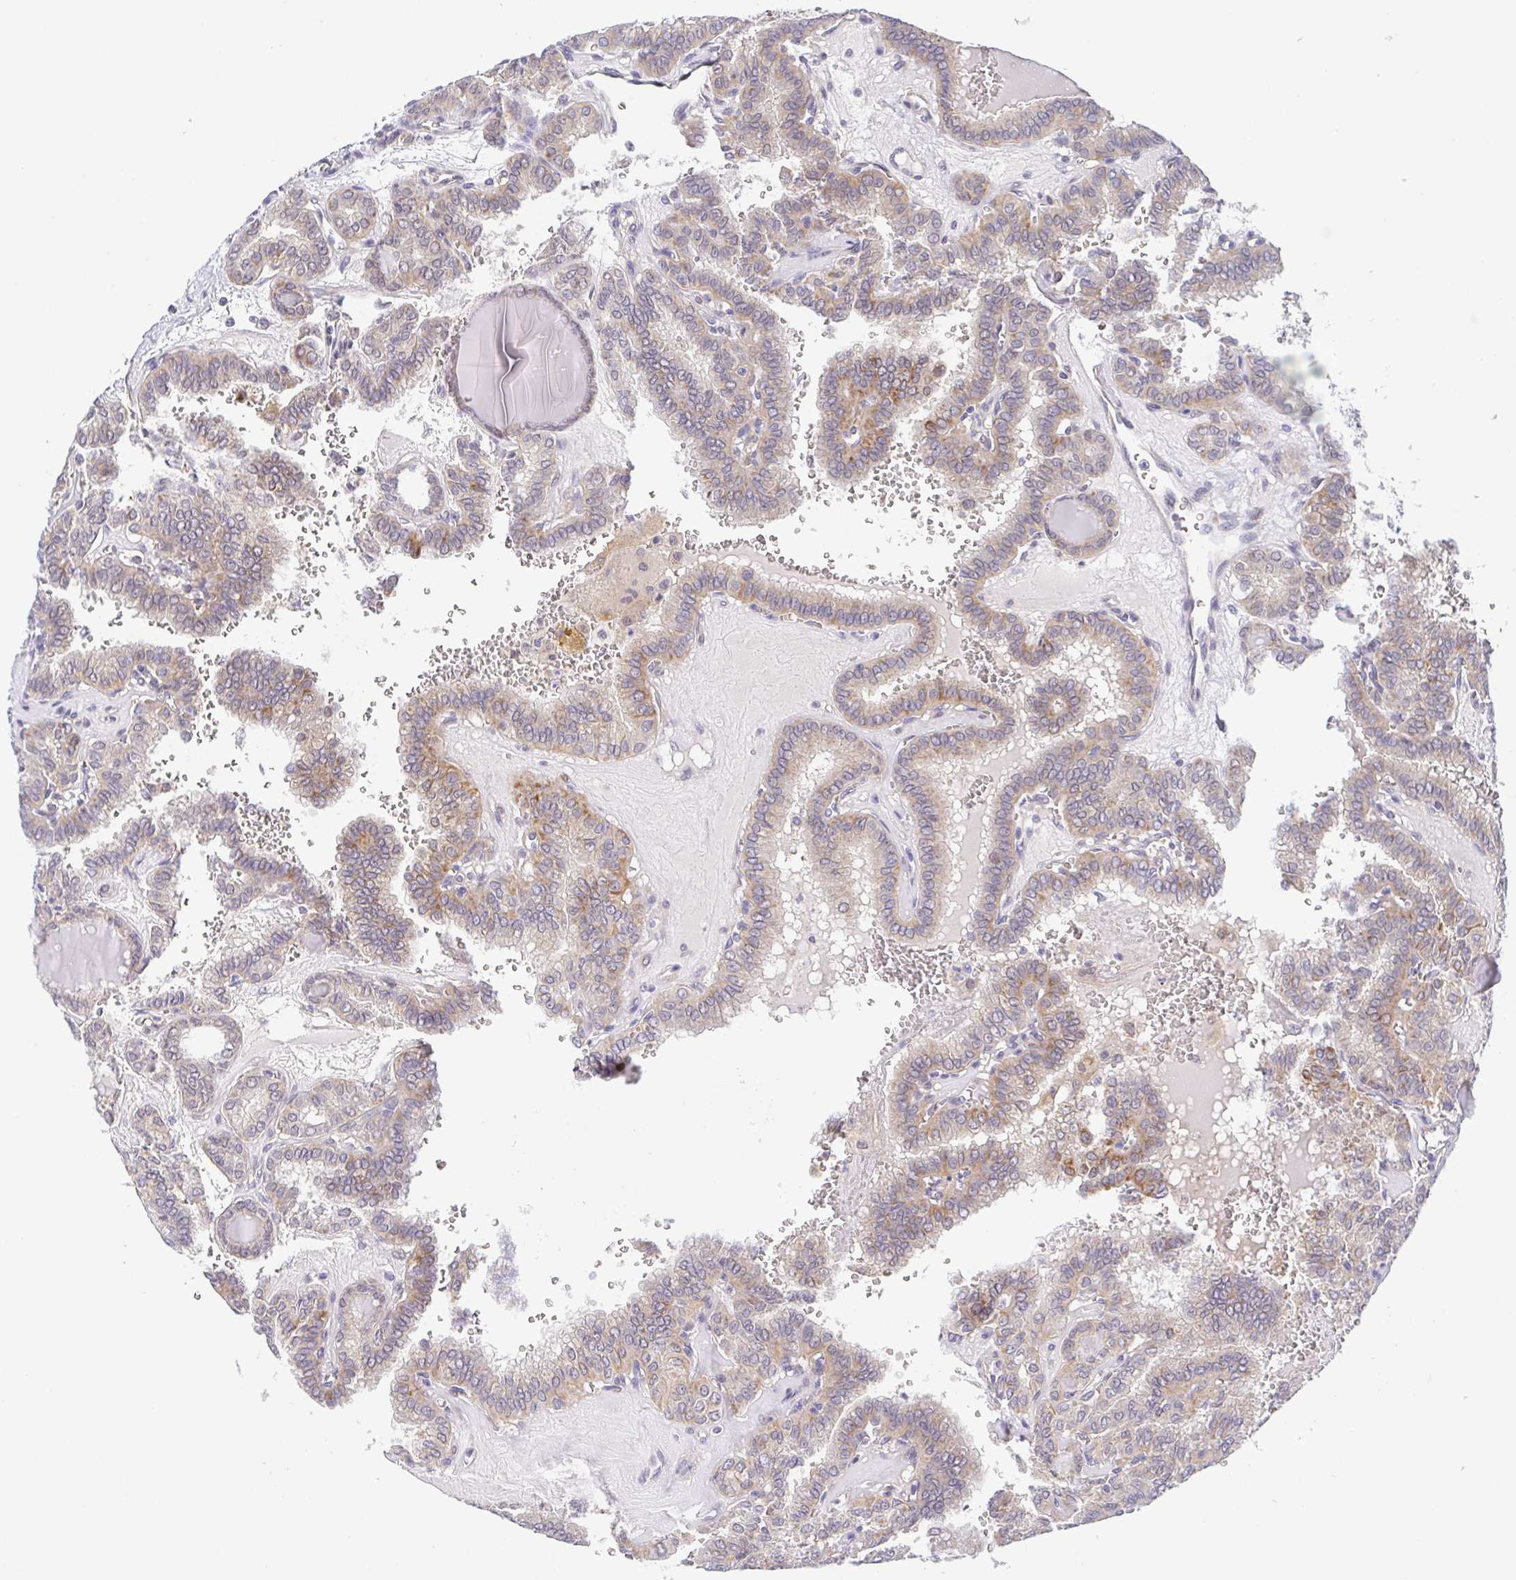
{"staining": {"intensity": "weak", "quantity": "25%-75%", "location": "cytoplasmic/membranous"}, "tissue": "thyroid cancer", "cell_type": "Tumor cells", "image_type": "cancer", "snomed": [{"axis": "morphology", "description": "Papillary adenocarcinoma, NOS"}, {"axis": "topography", "description": "Thyroid gland"}], "caption": "A high-resolution photomicrograph shows IHC staining of thyroid cancer, which demonstrates weak cytoplasmic/membranous positivity in about 25%-75% of tumor cells.", "gene": "BCL2L1", "patient": {"sex": "female", "age": 41}}